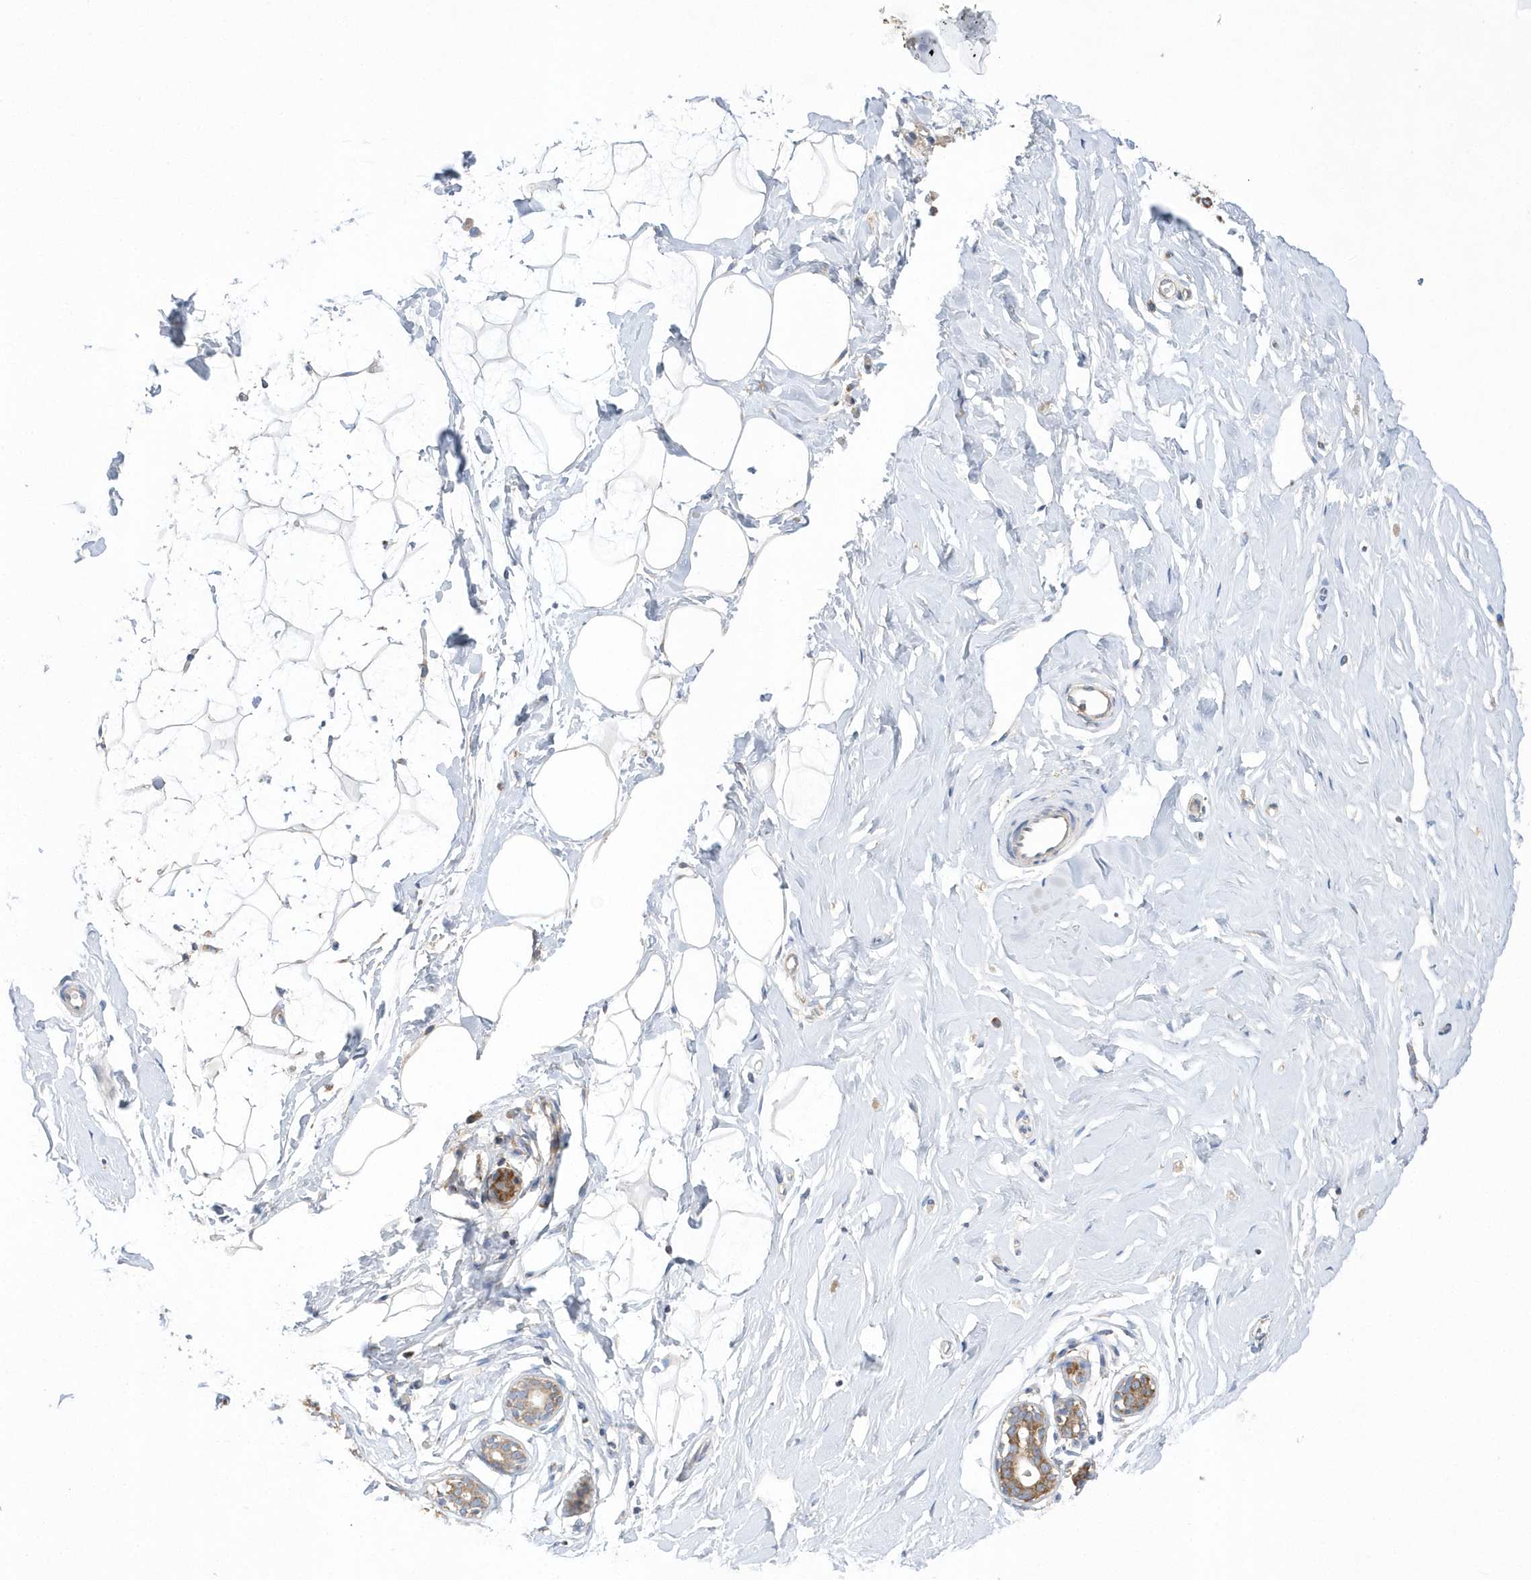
{"staining": {"intensity": "negative", "quantity": "none", "location": "none"}, "tissue": "breast", "cell_type": "Adipocytes", "image_type": "normal", "snomed": [{"axis": "morphology", "description": "Normal tissue, NOS"}, {"axis": "morphology", "description": "Adenoma, NOS"}, {"axis": "topography", "description": "Breast"}], "caption": "DAB (3,3'-diaminobenzidine) immunohistochemical staining of benign breast demonstrates no significant expression in adipocytes. (DAB immunohistochemistry visualized using brightfield microscopy, high magnification).", "gene": "SPATA5", "patient": {"sex": "female", "age": 23}}